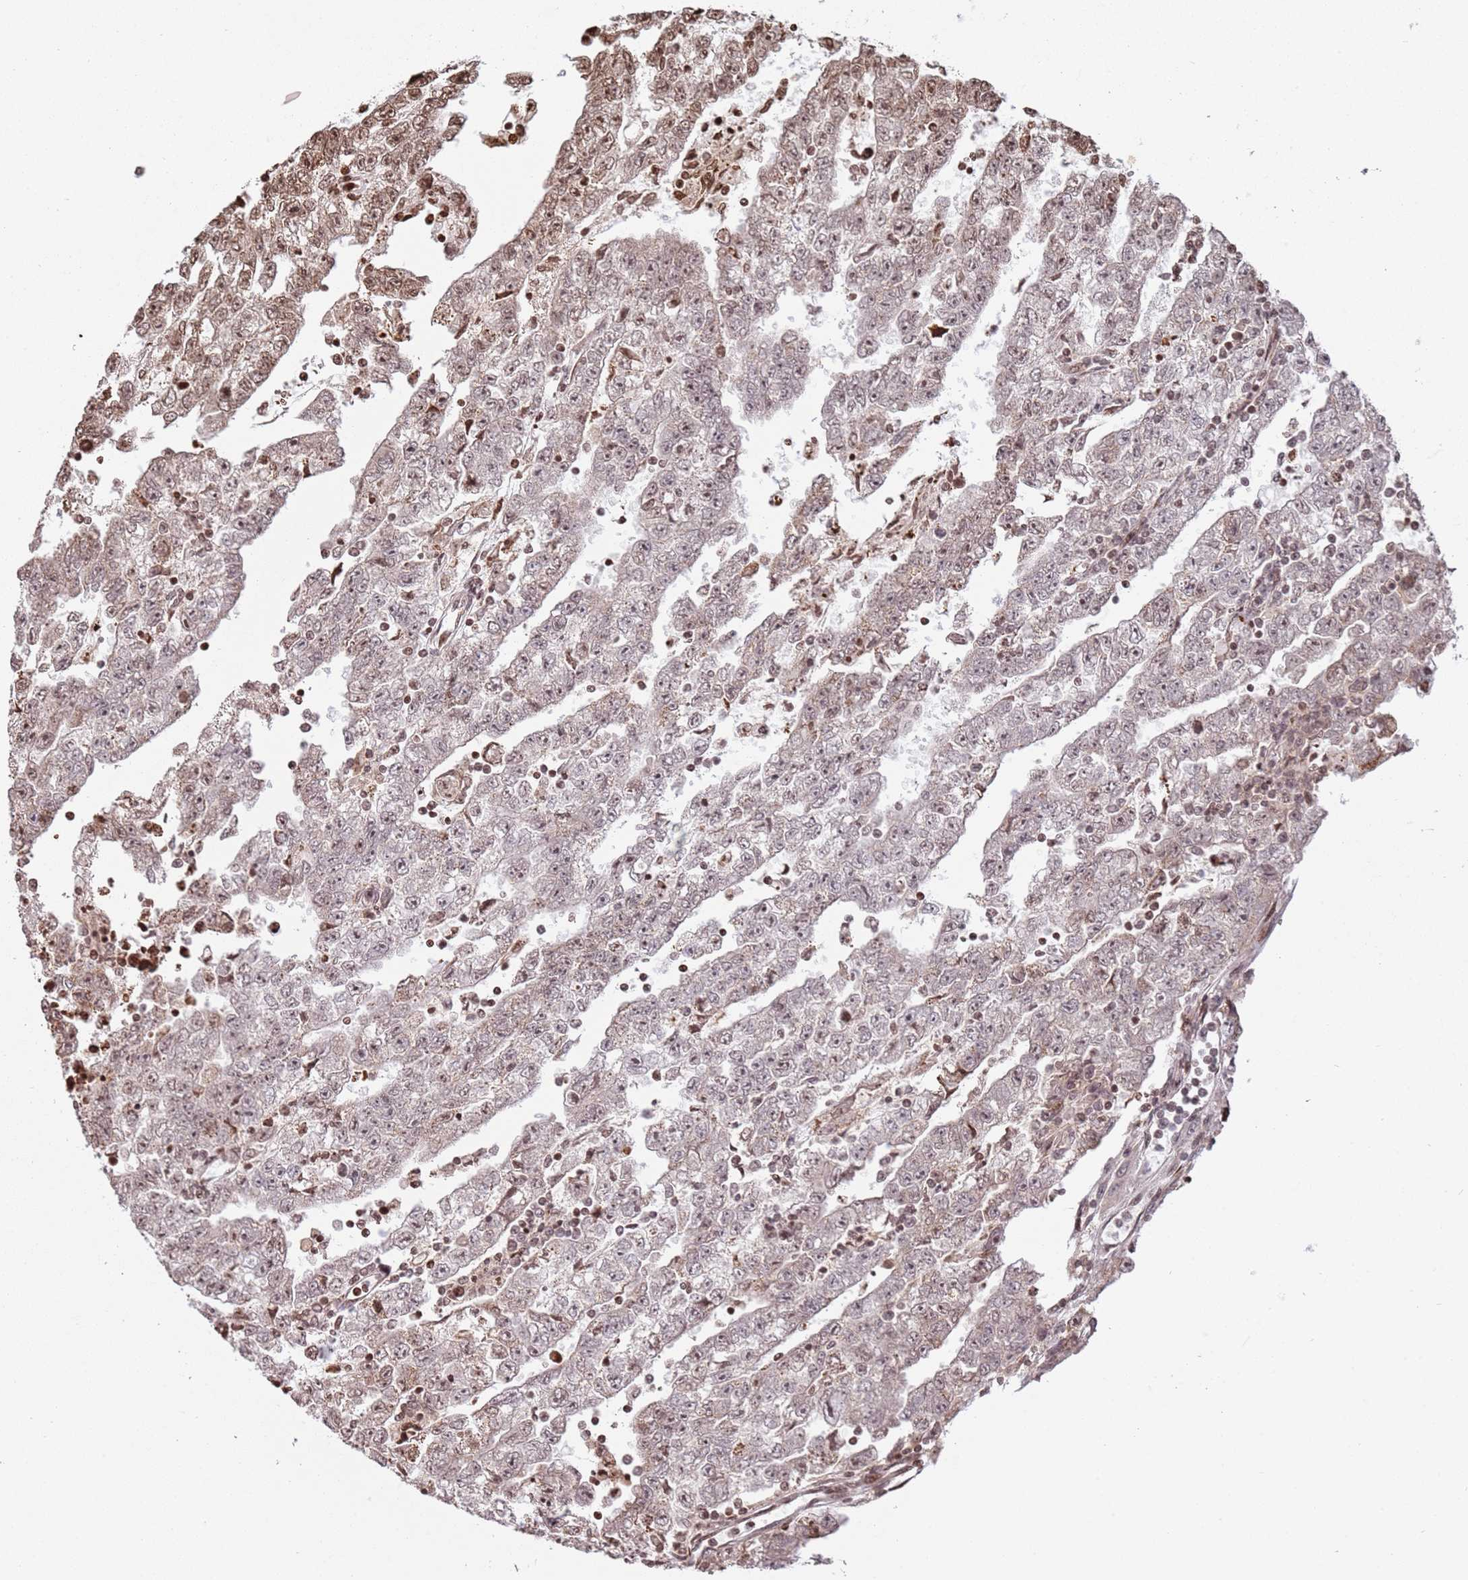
{"staining": {"intensity": "weak", "quantity": "<25%", "location": "cytoplasmic/membranous,nuclear"}, "tissue": "testis cancer", "cell_type": "Tumor cells", "image_type": "cancer", "snomed": [{"axis": "morphology", "description": "Carcinoma, Embryonal, NOS"}, {"axis": "topography", "description": "Testis"}], "caption": "Histopathology image shows no significant protein positivity in tumor cells of testis embryonal carcinoma.", "gene": "SCAF1", "patient": {"sex": "male", "age": 25}}